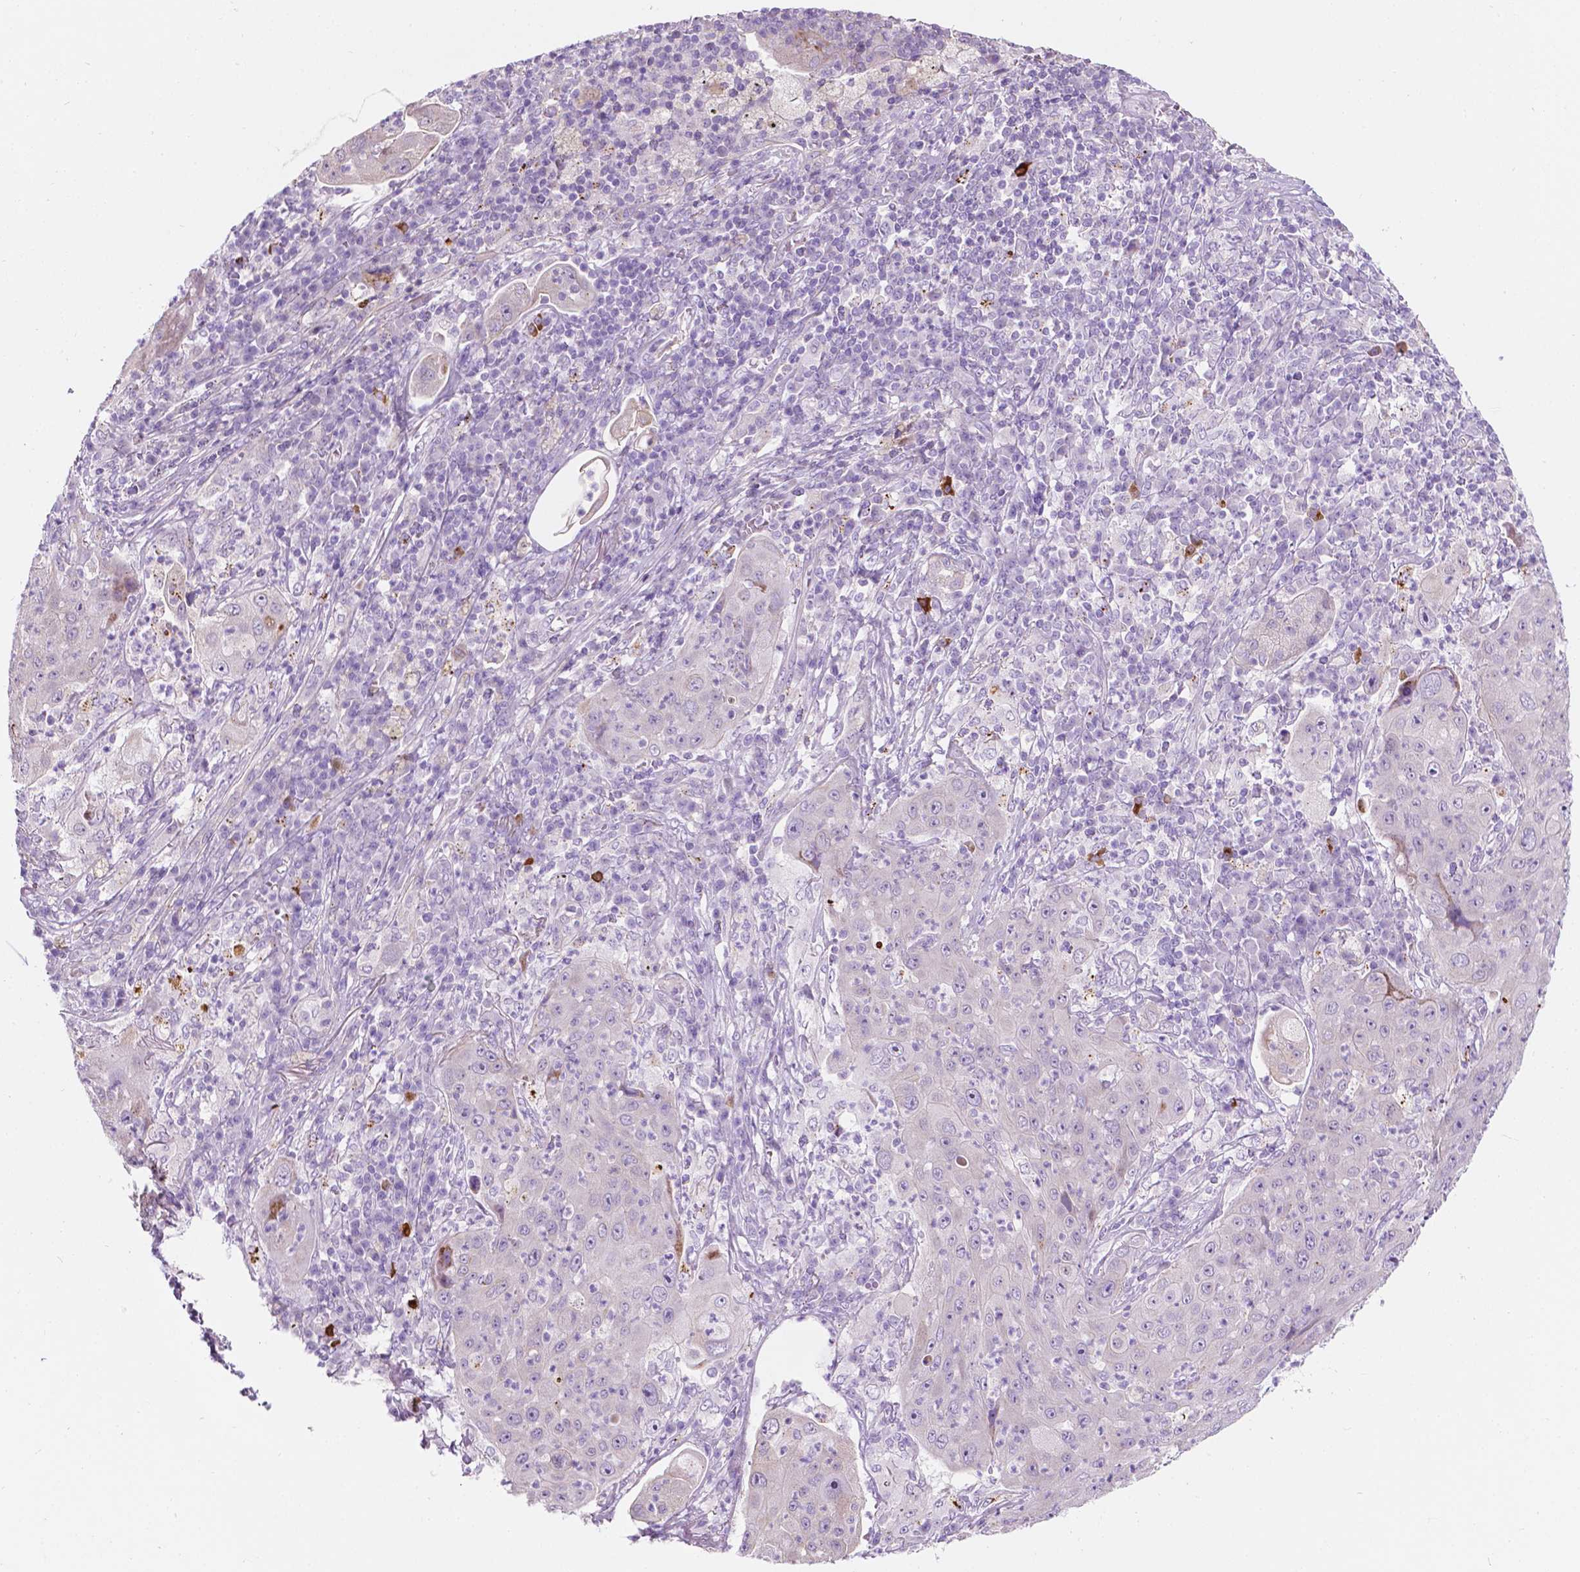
{"staining": {"intensity": "negative", "quantity": "none", "location": "none"}, "tissue": "lung cancer", "cell_type": "Tumor cells", "image_type": "cancer", "snomed": [{"axis": "morphology", "description": "Squamous cell carcinoma, NOS"}, {"axis": "topography", "description": "Lung"}], "caption": "The IHC histopathology image has no significant positivity in tumor cells of lung cancer (squamous cell carcinoma) tissue.", "gene": "NOS1AP", "patient": {"sex": "female", "age": 59}}